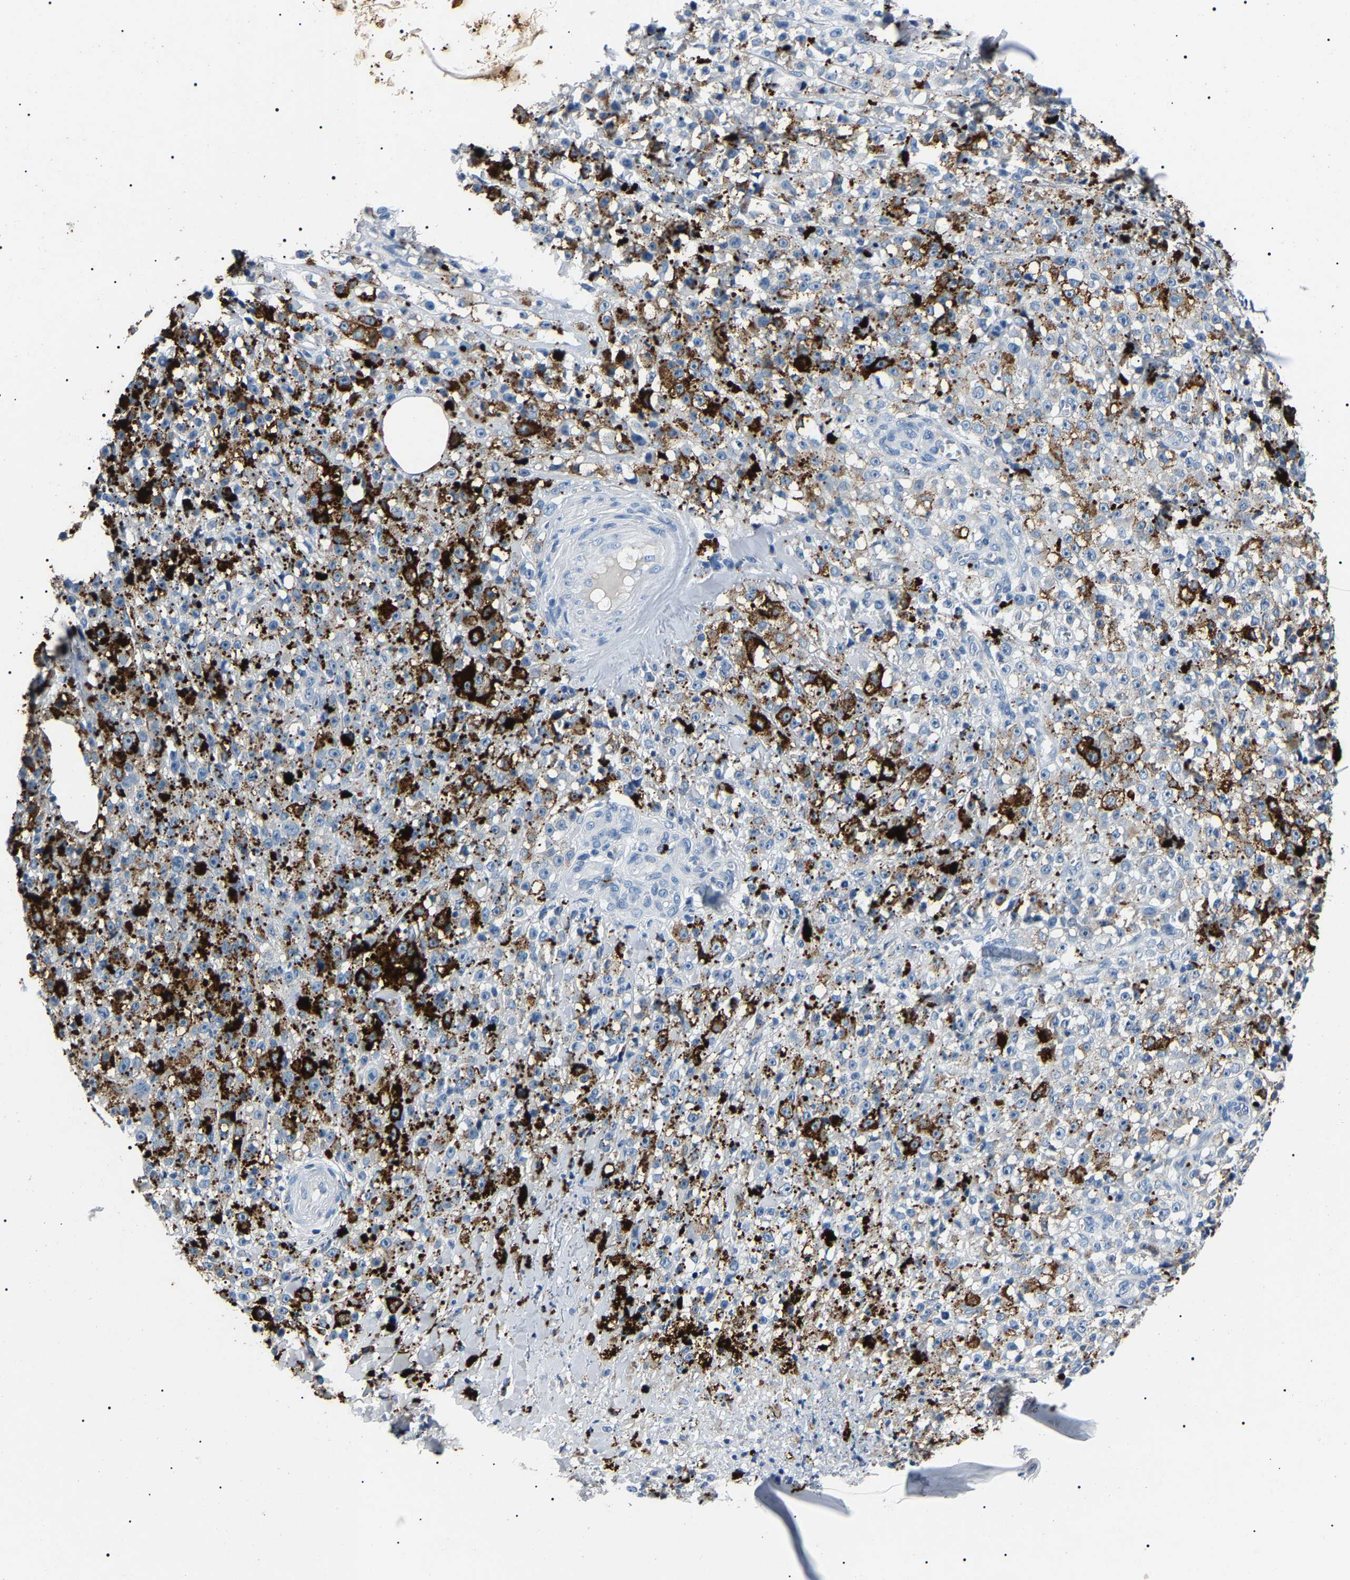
{"staining": {"intensity": "negative", "quantity": "none", "location": "none"}, "tissue": "melanoma", "cell_type": "Tumor cells", "image_type": "cancer", "snomed": [{"axis": "morphology", "description": "Malignant melanoma, NOS"}, {"axis": "topography", "description": "Skin"}], "caption": "Tumor cells show no significant protein positivity in melanoma. (Stains: DAB (3,3'-diaminobenzidine) immunohistochemistry with hematoxylin counter stain, Microscopy: brightfield microscopy at high magnification).", "gene": "KLK15", "patient": {"sex": "female", "age": 82}}